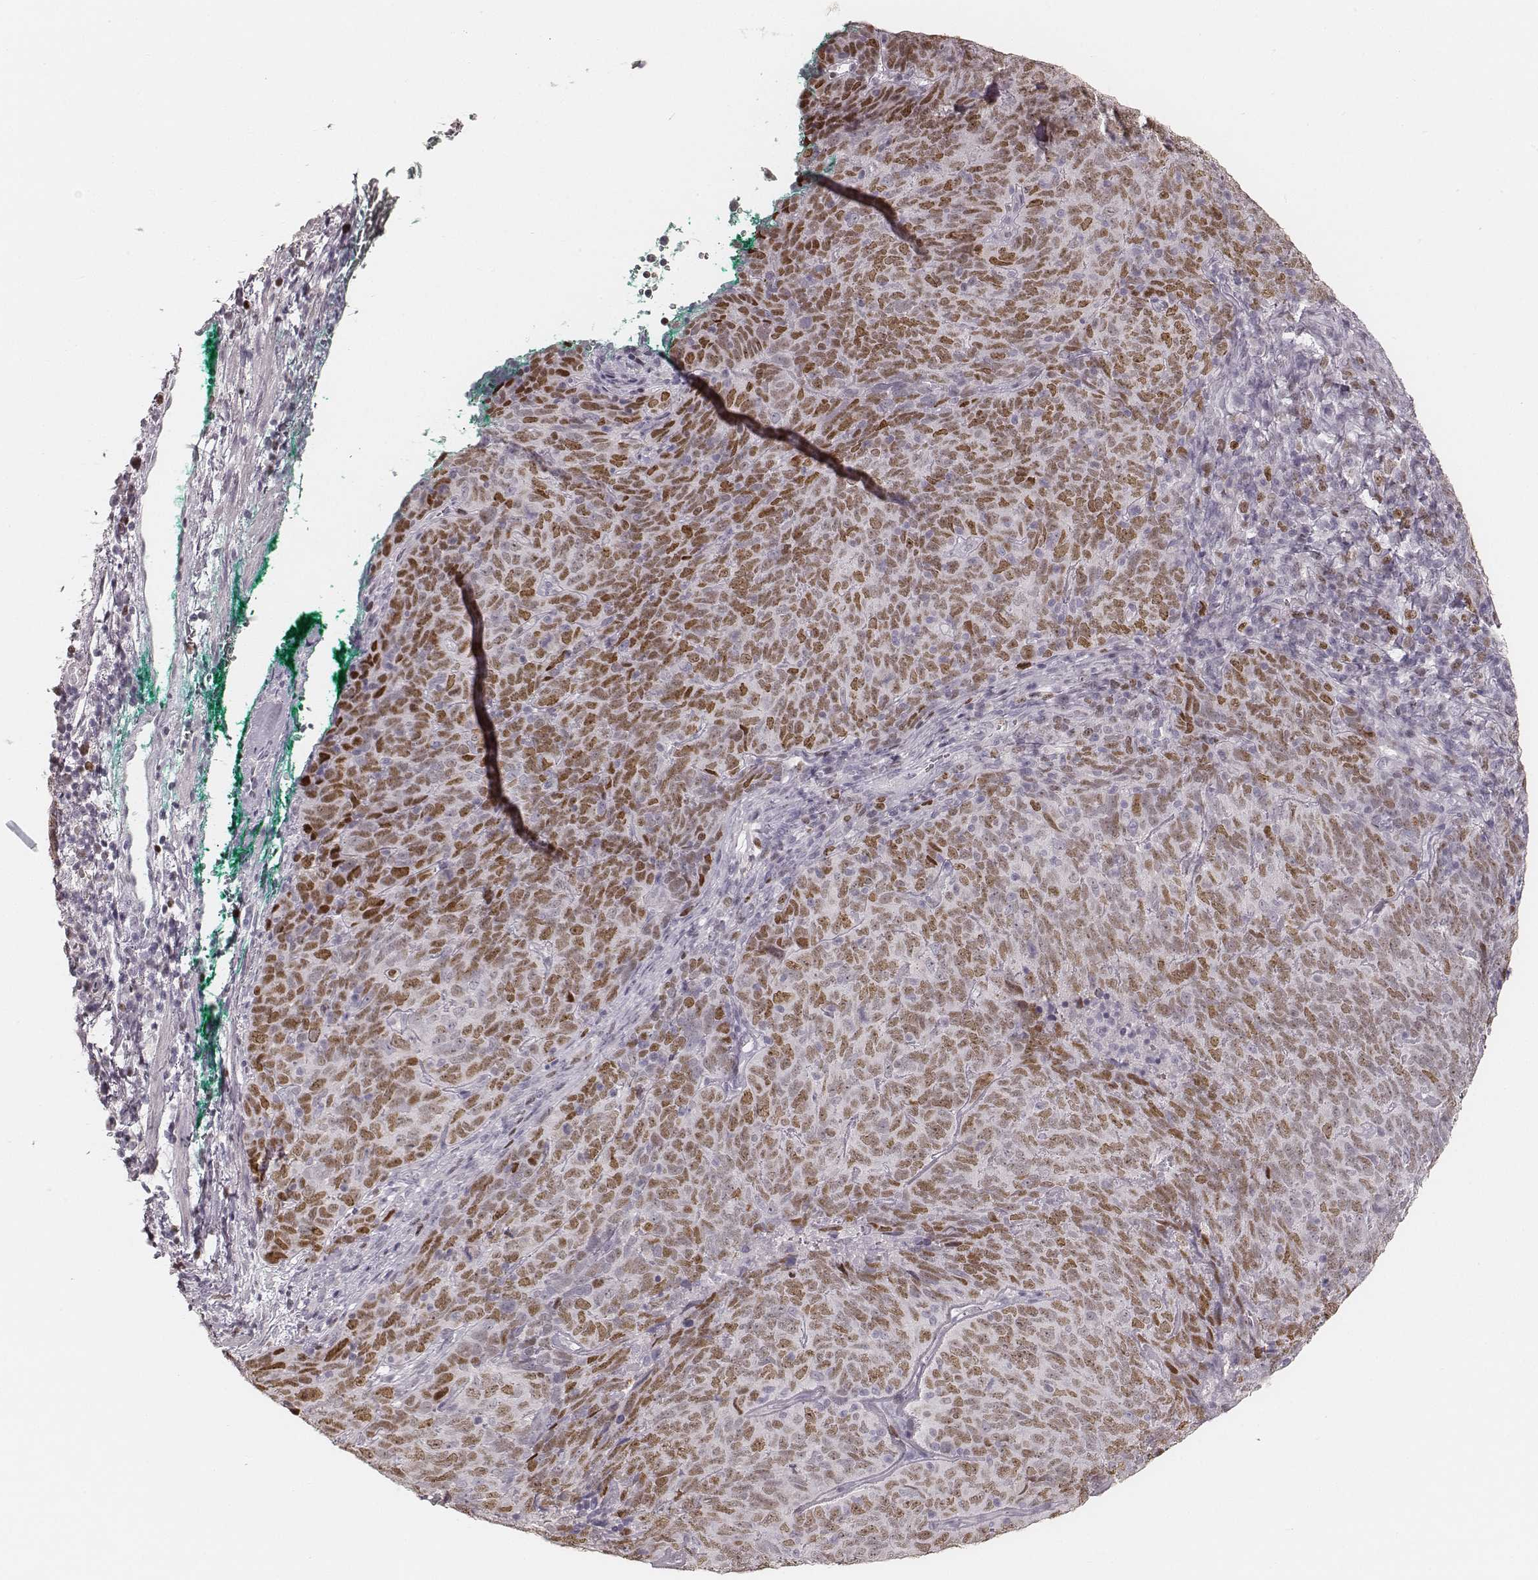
{"staining": {"intensity": "moderate", "quantity": ">75%", "location": "nuclear"}, "tissue": "skin cancer", "cell_type": "Tumor cells", "image_type": "cancer", "snomed": [{"axis": "morphology", "description": "Squamous cell carcinoma, NOS"}, {"axis": "topography", "description": "Skin"}, {"axis": "topography", "description": "Anal"}], "caption": "The photomicrograph reveals staining of skin cancer, revealing moderate nuclear protein staining (brown color) within tumor cells.", "gene": "TEX37", "patient": {"sex": "female", "age": 51}}